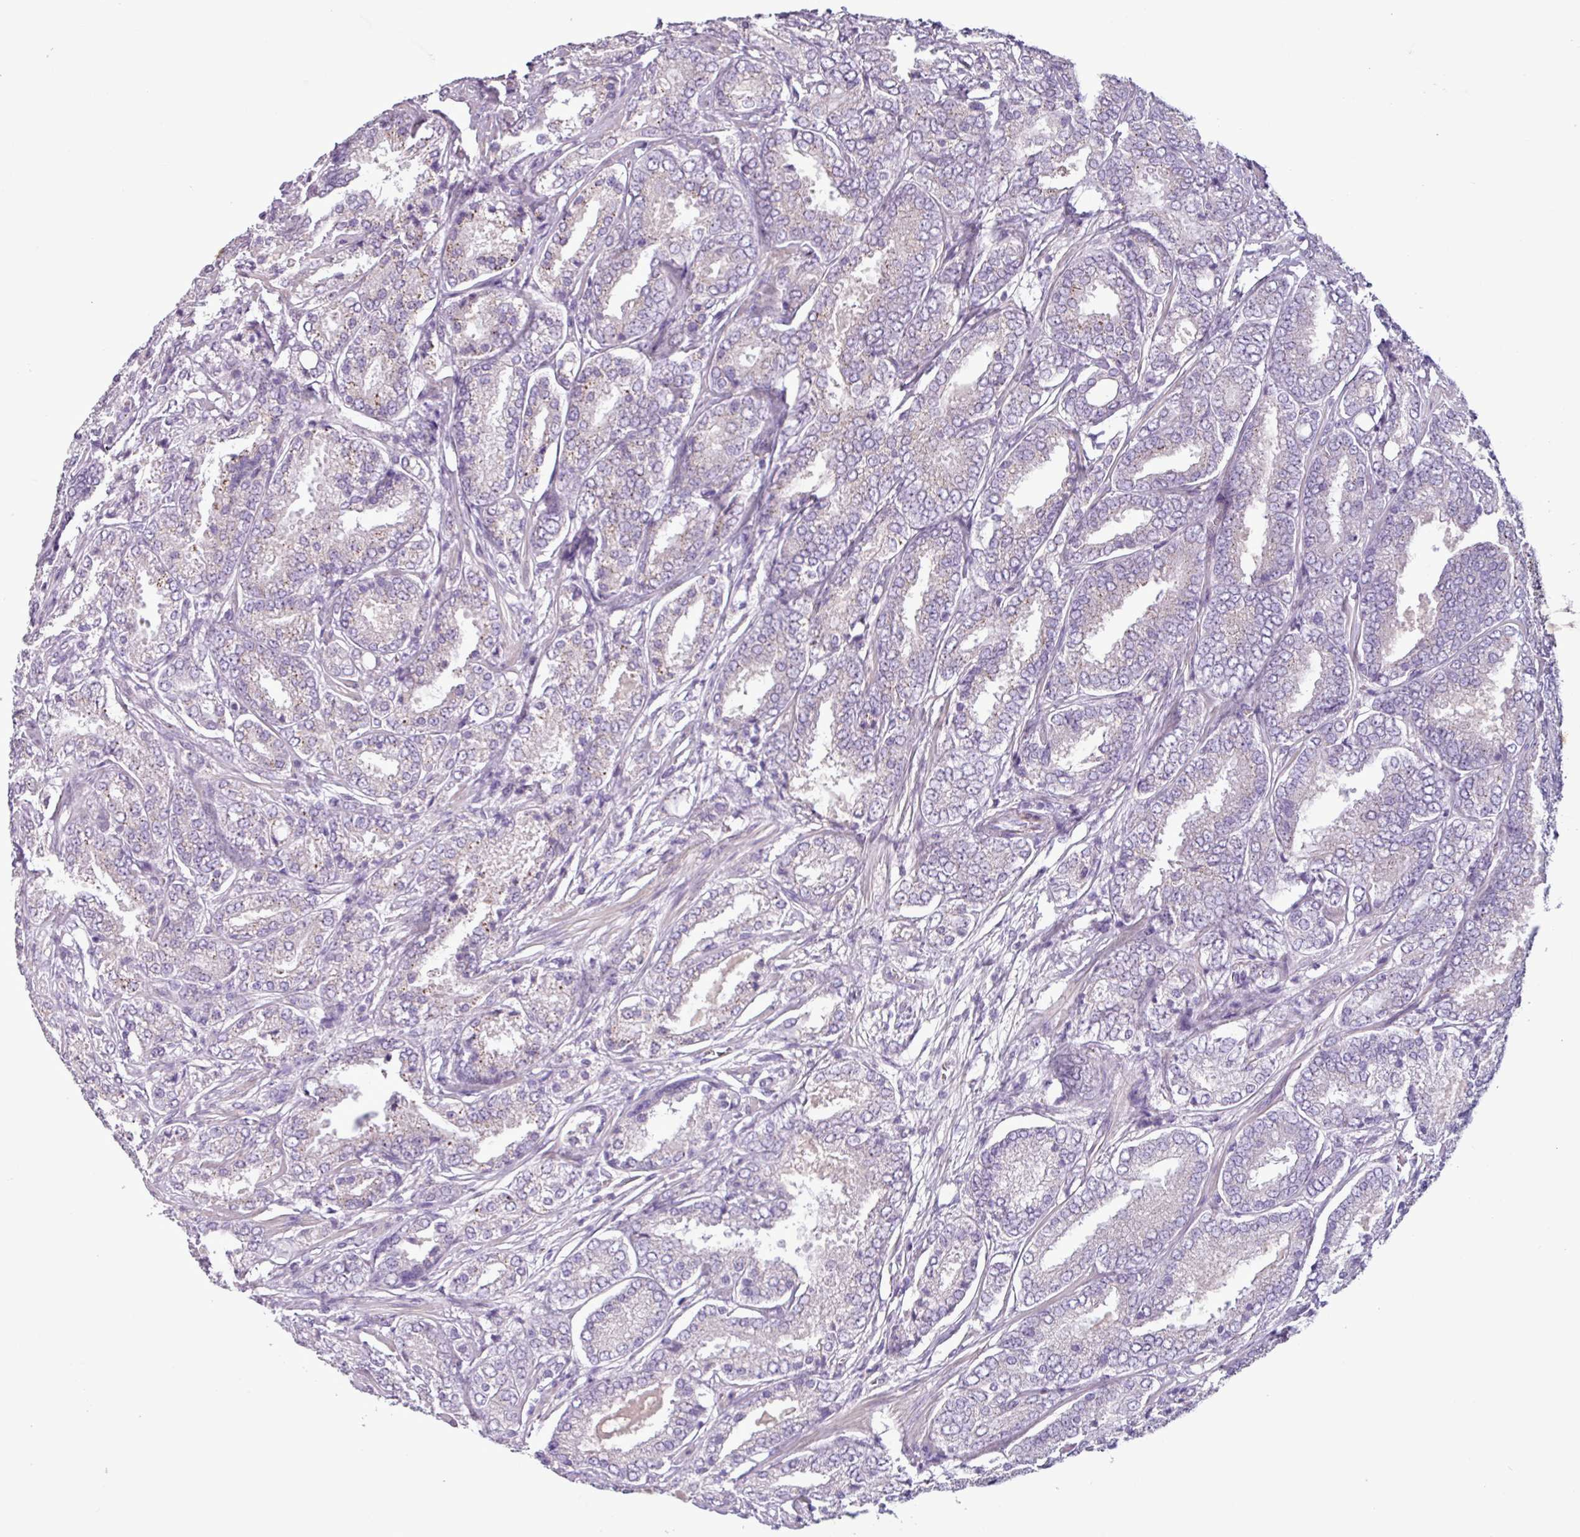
{"staining": {"intensity": "negative", "quantity": "none", "location": "none"}, "tissue": "prostate cancer", "cell_type": "Tumor cells", "image_type": "cancer", "snomed": [{"axis": "morphology", "description": "Adenocarcinoma, High grade"}, {"axis": "topography", "description": "Prostate"}], "caption": "Protein analysis of prostate high-grade adenocarcinoma exhibits no significant expression in tumor cells.", "gene": "C9orf24", "patient": {"sex": "male", "age": 63}}